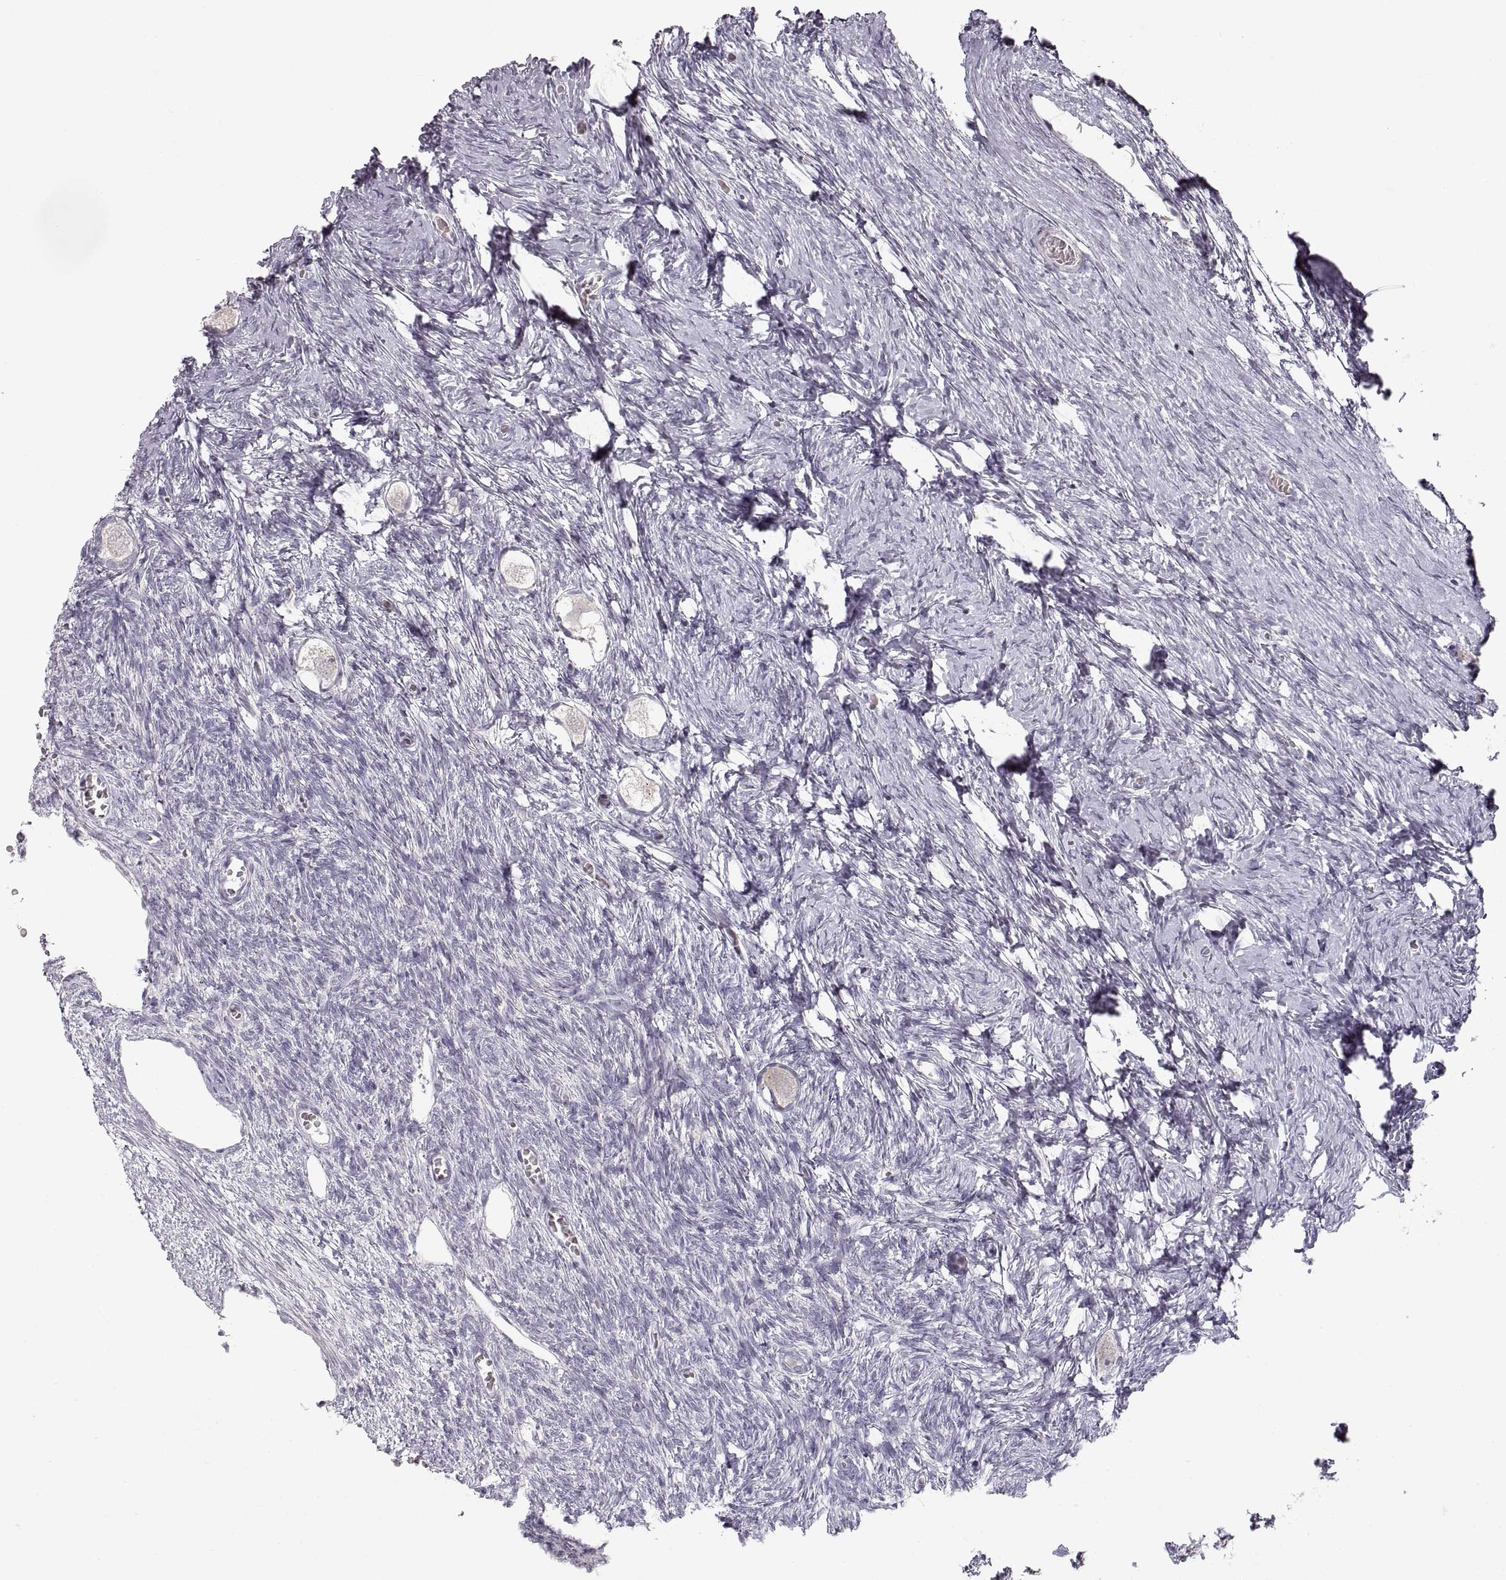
{"staining": {"intensity": "negative", "quantity": "none", "location": "none"}, "tissue": "ovary", "cell_type": "Follicle cells", "image_type": "normal", "snomed": [{"axis": "morphology", "description": "Normal tissue, NOS"}, {"axis": "topography", "description": "Ovary"}], "caption": "Human ovary stained for a protein using IHC demonstrates no staining in follicle cells.", "gene": "PCSK2", "patient": {"sex": "female", "age": 27}}